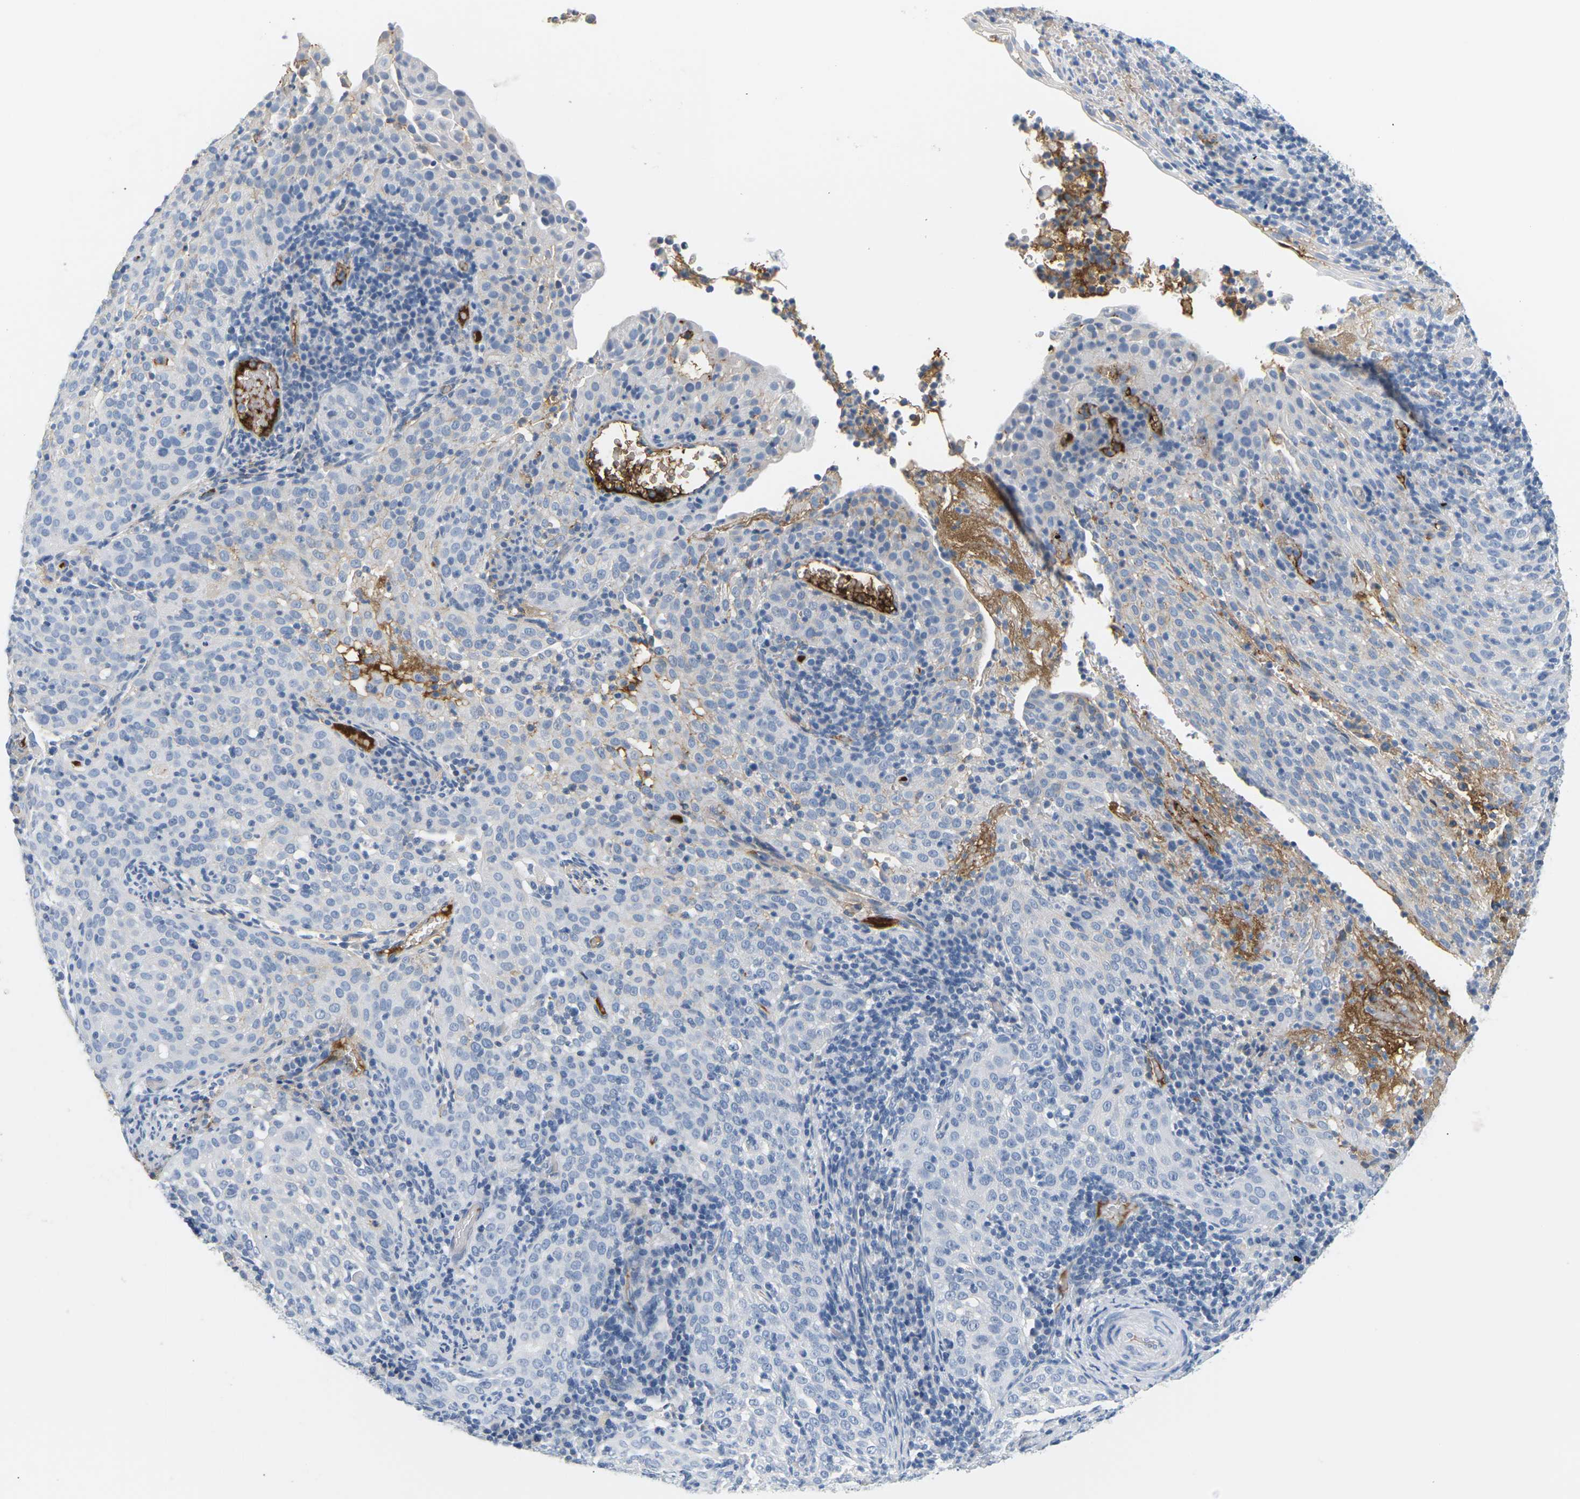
{"staining": {"intensity": "negative", "quantity": "none", "location": "none"}, "tissue": "cervical cancer", "cell_type": "Tumor cells", "image_type": "cancer", "snomed": [{"axis": "morphology", "description": "Squamous cell carcinoma, NOS"}, {"axis": "topography", "description": "Cervix"}], "caption": "IHC photomicrograph of neoplastic tissue: human squamous cell carcinoma (cervical) stained with DAB (3,3'-diaminobenzidine) exhibits no significant protein positivity in tumor cells.", "gene": "APOB", "patient": {"sex": "female", "age": 51}}